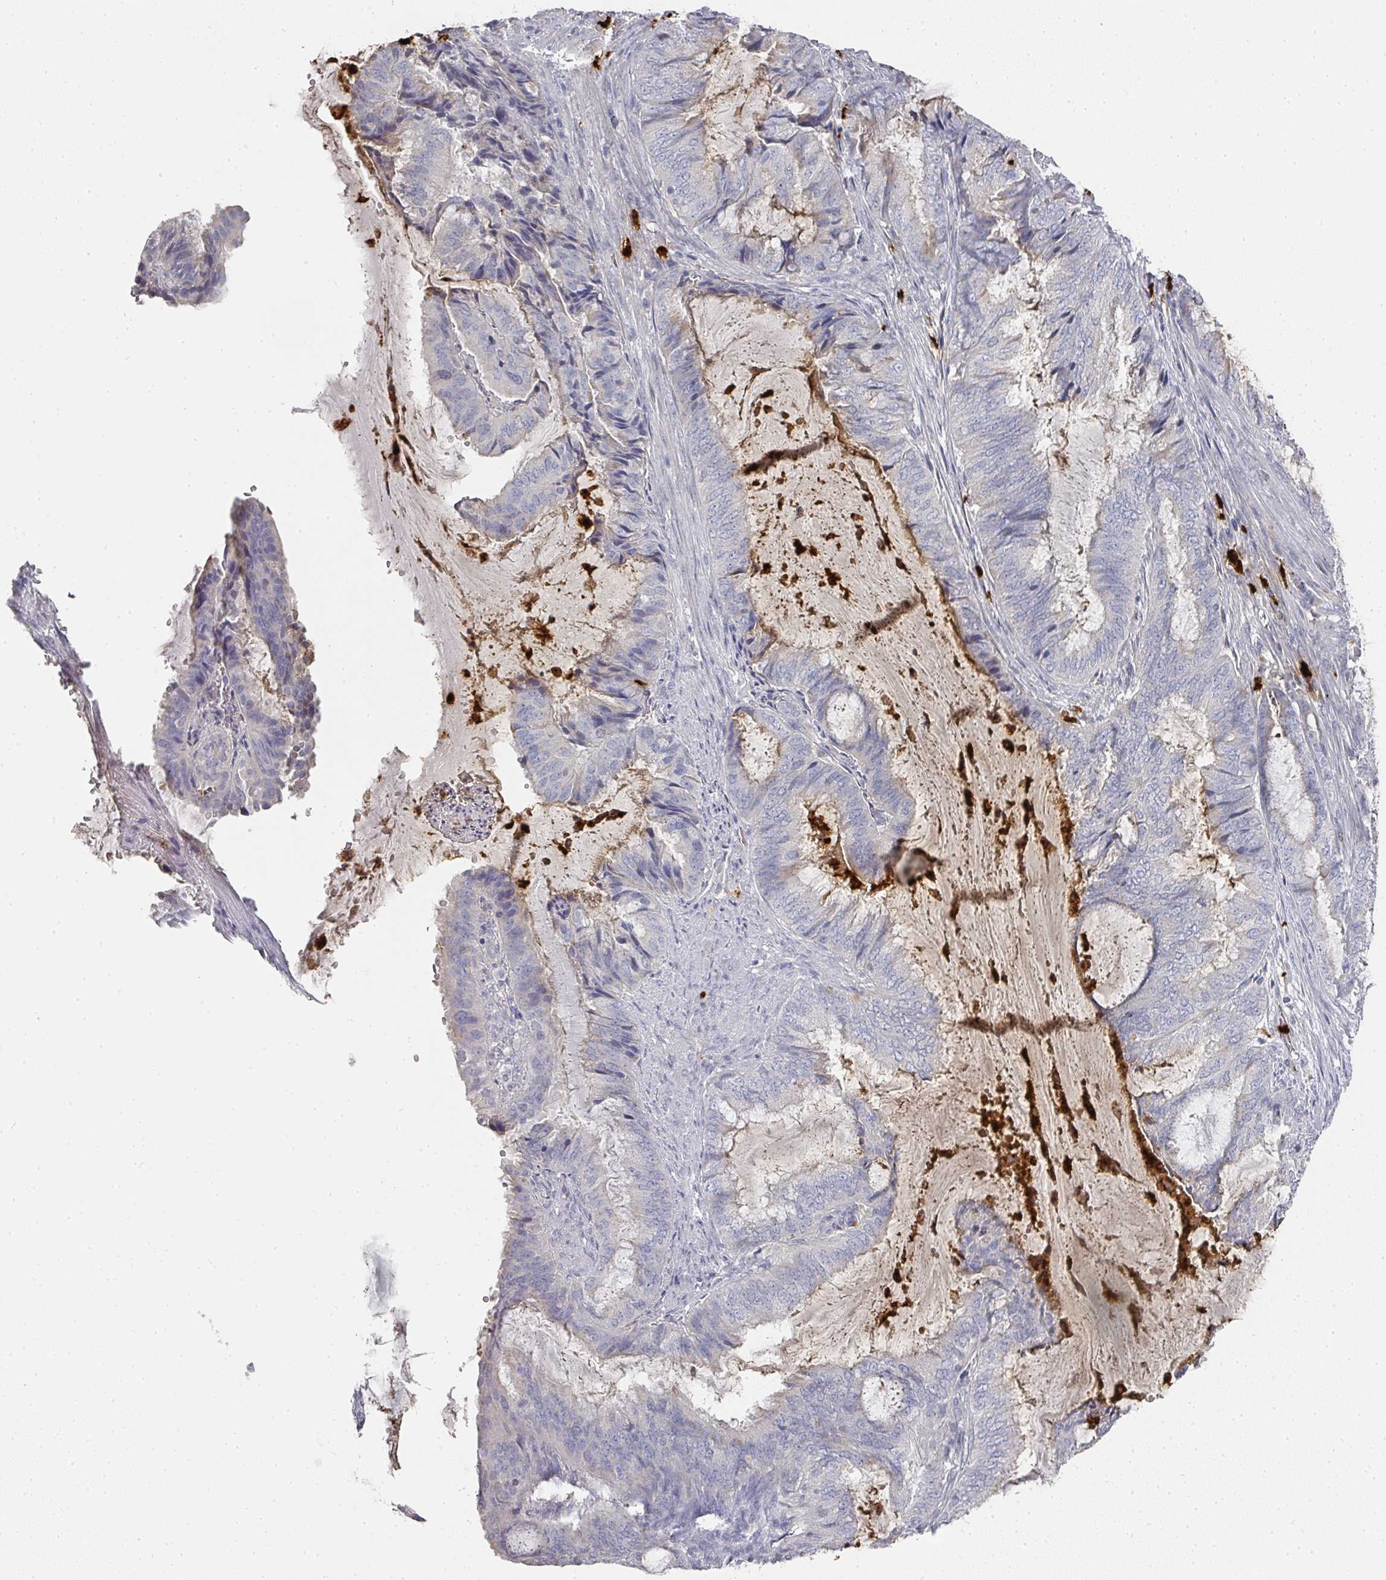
{"staining": {"intensity": "negative", "quantity": "none", "location": "none"}, "tissue": "endometrial cancer", "cell_type": "Tumor cells", "image_type": "cancer", "snomed": [{"axis": "morphology", "description": "Adenocarcinoma, NOS"}, {"axis": "topography", "description": "Endometrium"}], "caption": "An IHC image of endometrial adenocarcinoma is shown. There is no staining in tumor cells of endometrial adenocarcinoma.", "gene": "CAMP", "patient": {"sex": "female", "age": 51}}